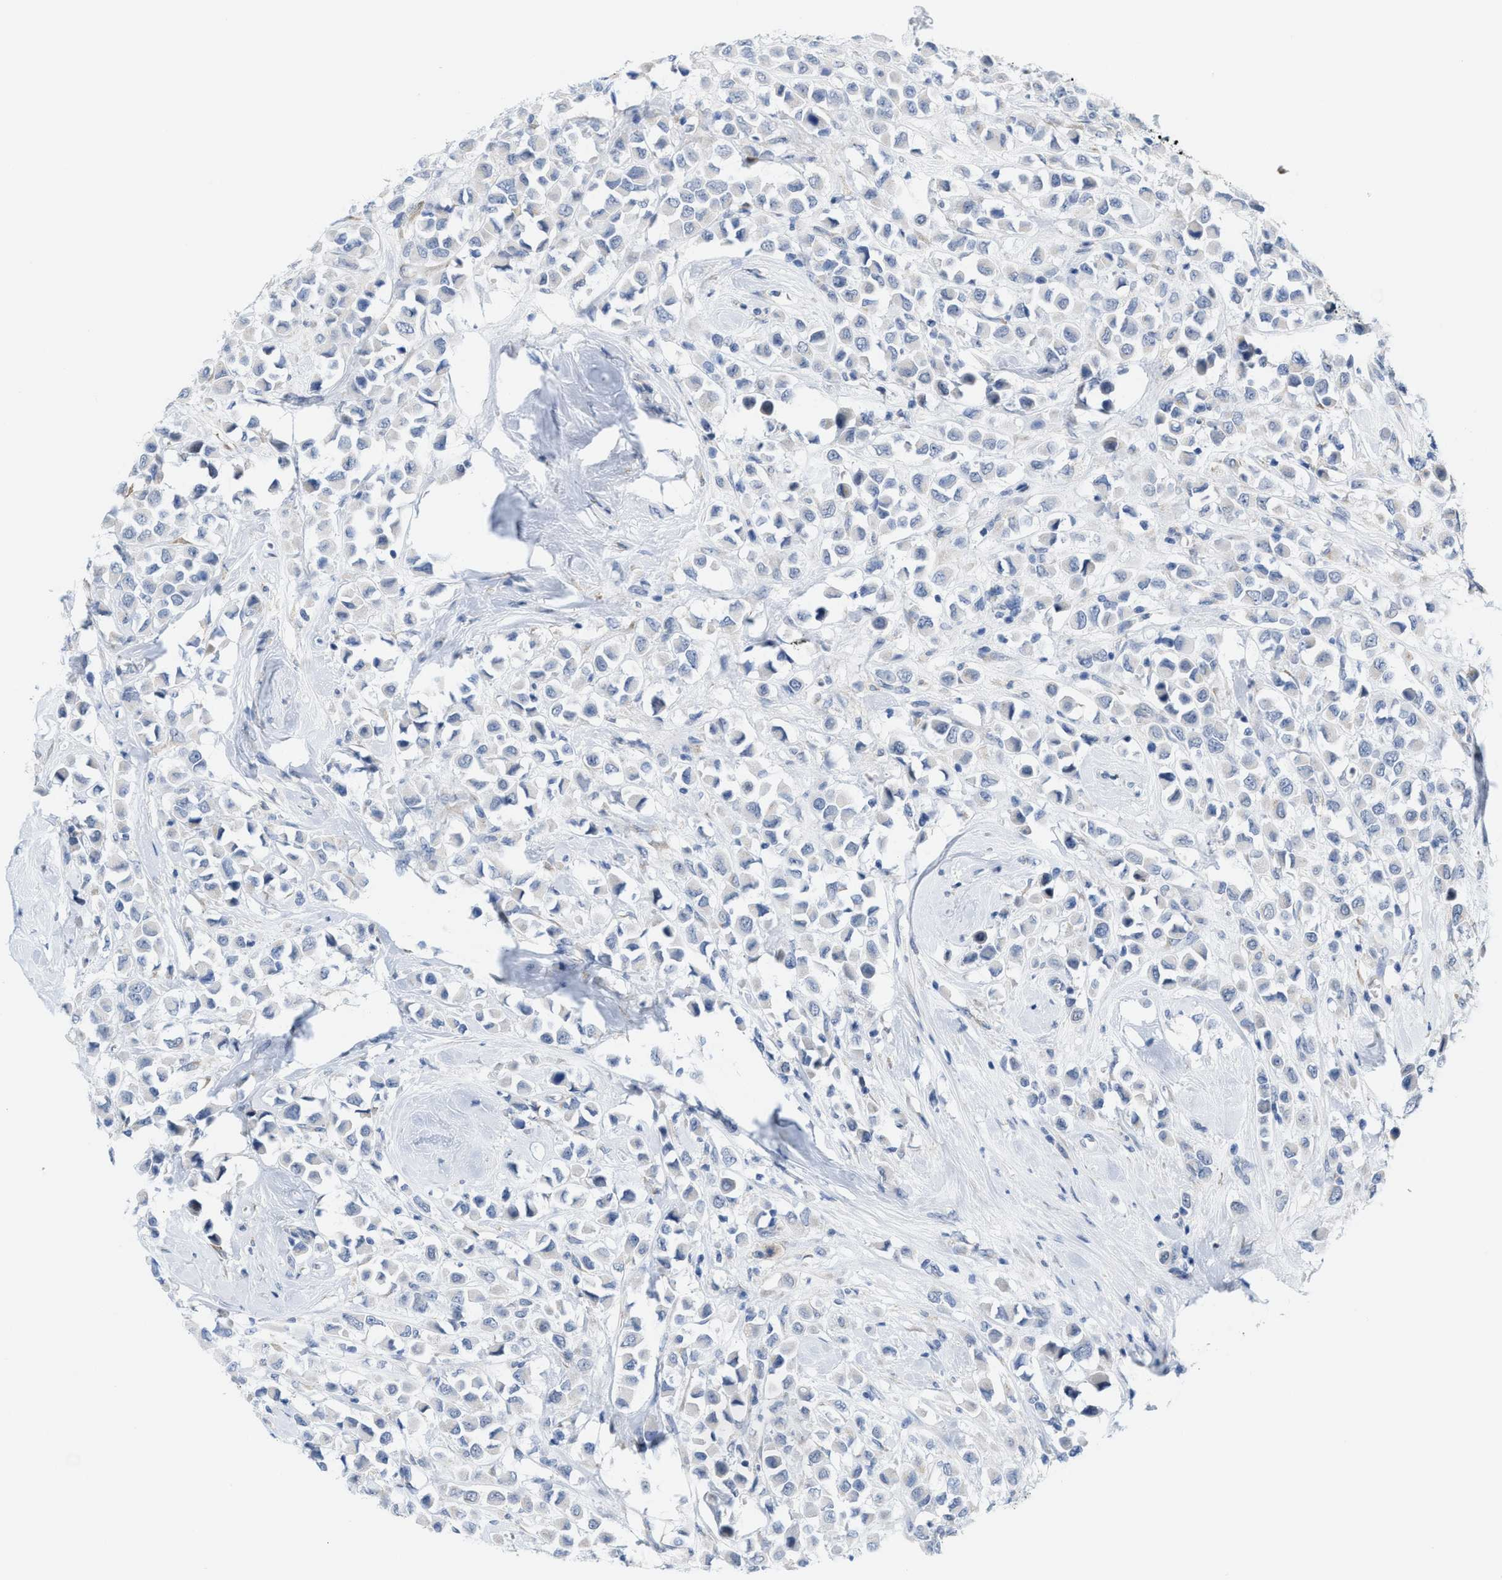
{"staining": {"intensity": "negative", "quantity": "none", "location": "none"}, "tissue": "breast cancer", "cell_type": "Tumor cells", "image_type": "cancer", "snomed": [{"axis": "morphology", "description": "Duct carcinoma"}, {"axis": "topography", "description": "Breast"}], "caption": "Immunohistochemistry photomicrograph of human breast cancer (intraductal carcinoma) stained for a protein (brown), which demonstrates no staining in tumor cells.", "gene": "KIFC3", "patient": {"sex": "female", "age": 61}}